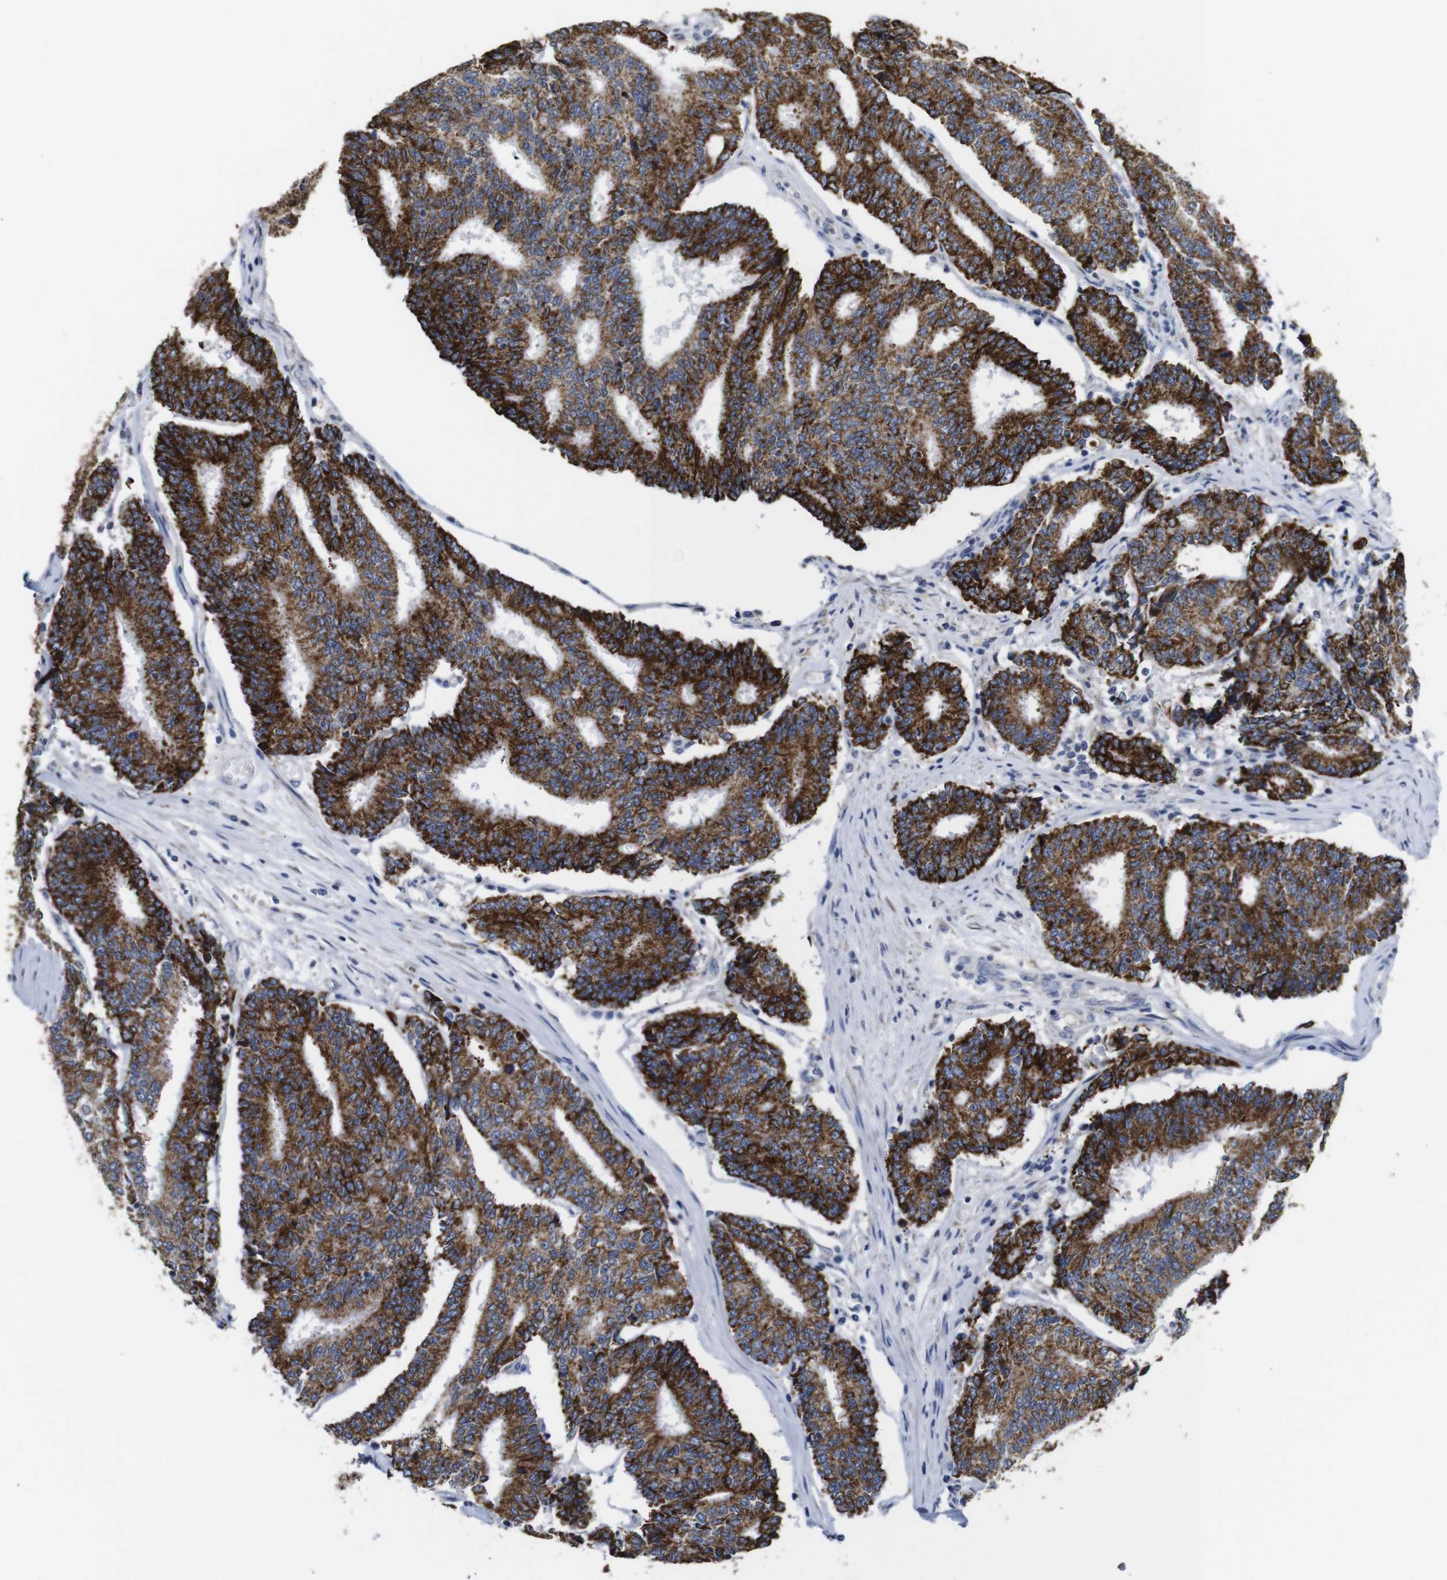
{"staining": {"intensity": "strong", "quantity": "25%-75%", "location": "cytoplasmic/membranous"}, "tissue": "prostate cancer", "cell_type": "Tumor cells", "image_type": "cancer", "snomed": [{"axis": "morphology", "description": "Normal tissue, NOS"}, {"axis": "morphology", "description": "Adenocarcinoma, High grade"}, {"axis": "topography", "description": "Prostate"}, {"axis": "topography", "description": "Seminal veicle"}], "caption": "Immunohistochemical staining of prostate adenocarcinoma (high-grade) exhibits high levels of strong cytoplasmic/membranous protein staining in about 25%-75% of tumor cells. The protein of interest is shown in brown color, while the nuclei are stained blue.", "gene": "MAOA", "patient": {"sex": "male", "age": 55}}